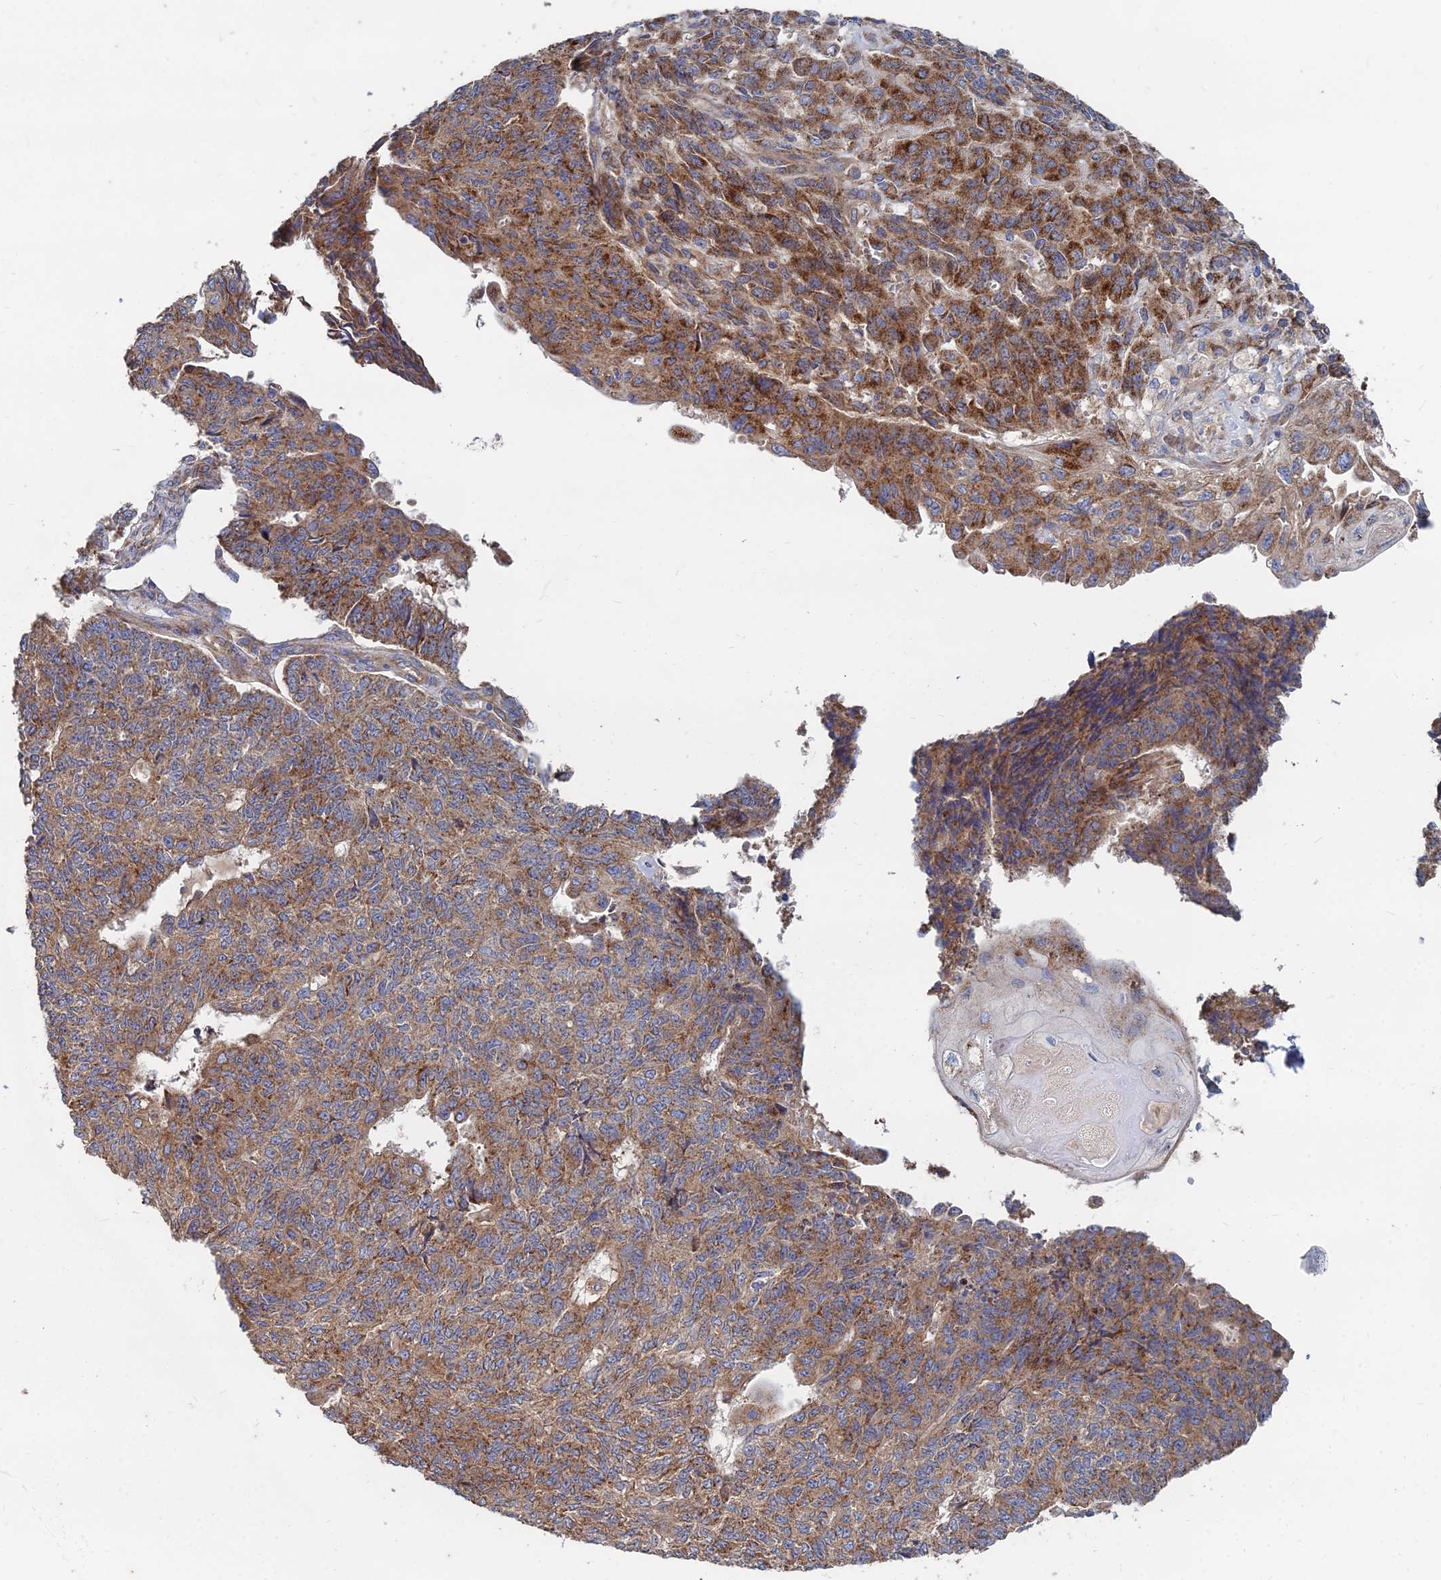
{"staining": {"intensity": "moderate", "quantity": ">75%", "location": "cytoplasmic/membranous"}, "tissue": "endometrial cancer", "cell_type": "Tumor cells", "image_type": "cancer", "snomed": [{"axis": "morphology", "description": "Adenocarcinoma, NOS"}, {"axis": "topography", "description": "Endometrium"}], "caption": "Endometrial adenocarcinoma was stained to show a protein in brown. There is medium levels of moderate cytoplasmic/membranous expression in approximately >75% of tumor cells.", "gene": "CCZ1", "patient": {"sex": "female", "age": 32}}